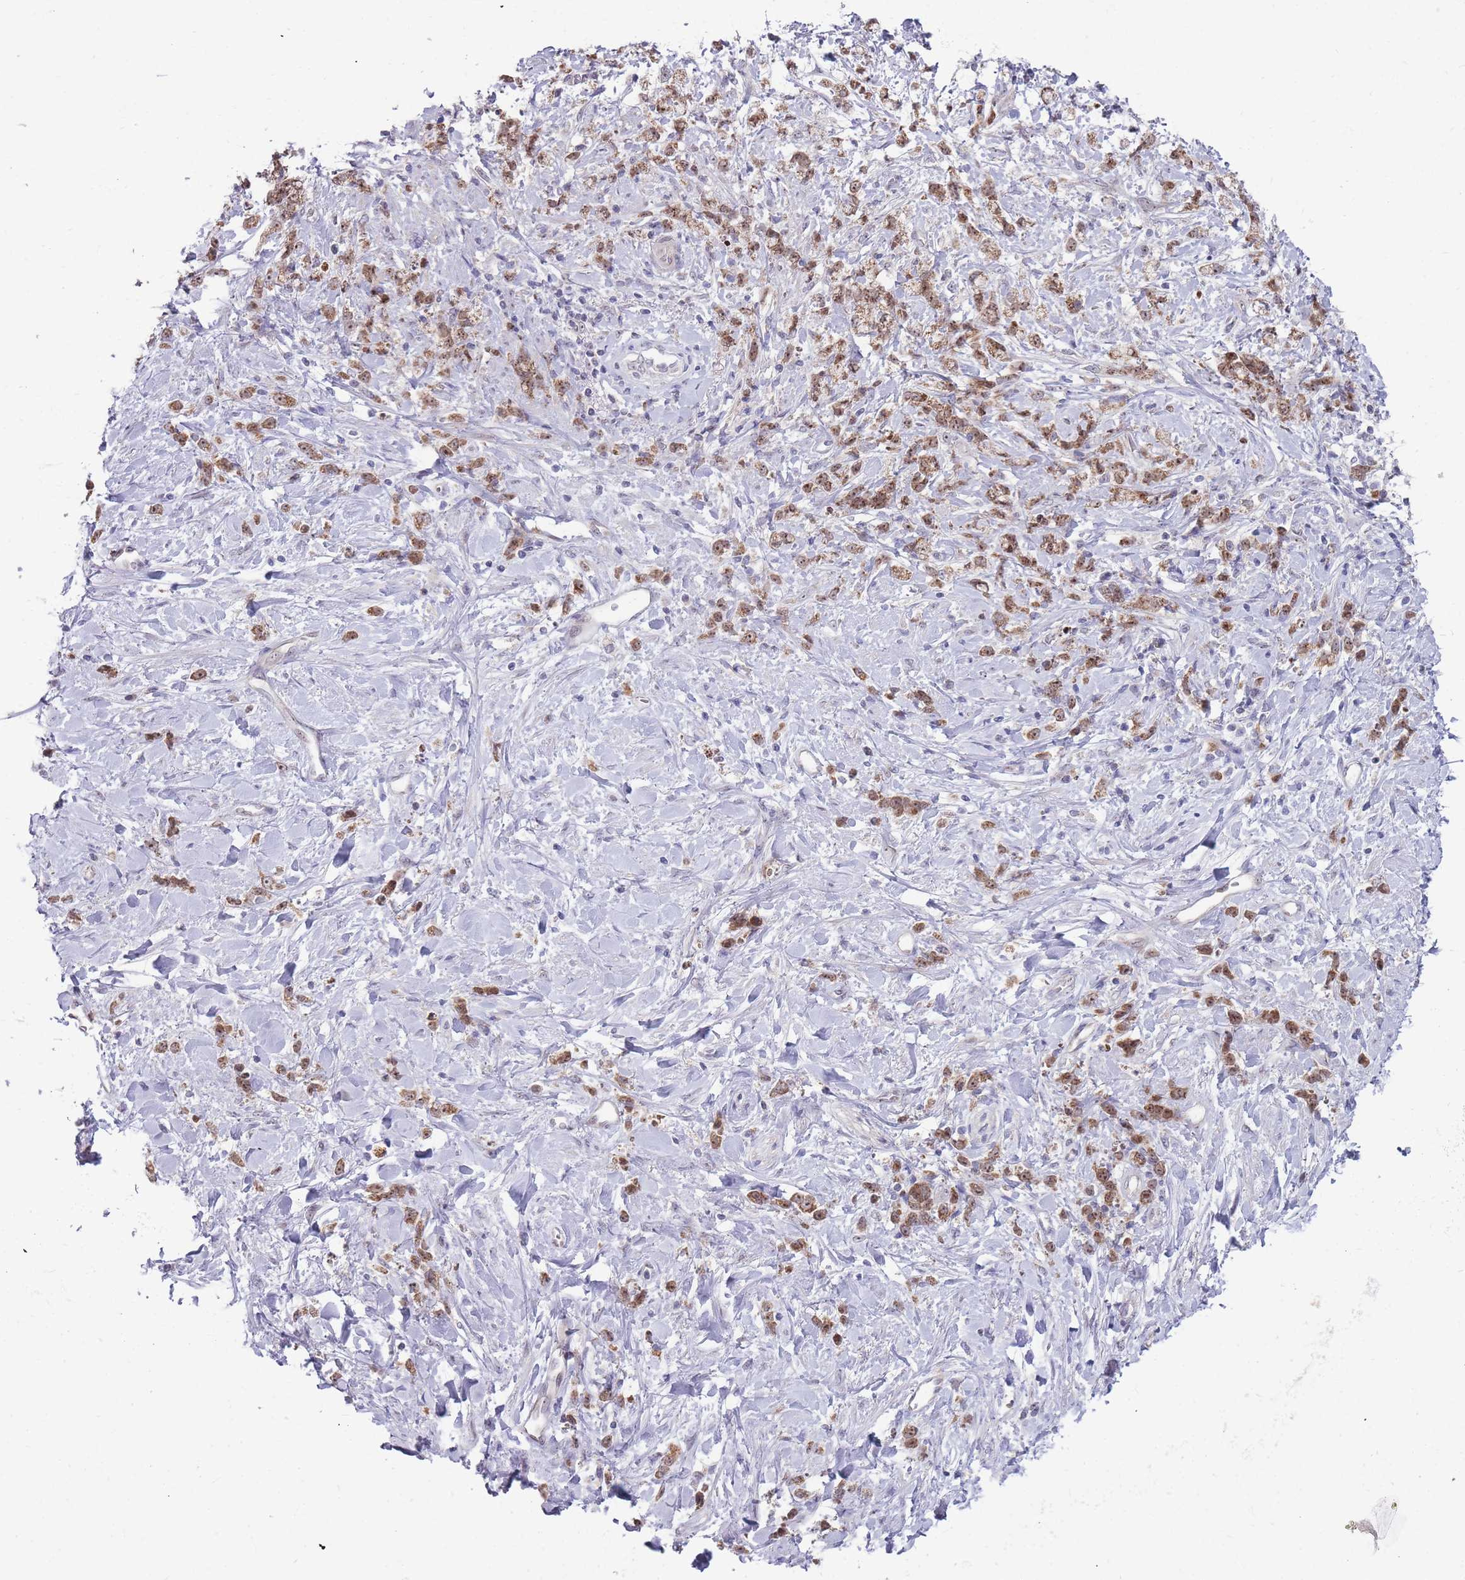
{"staining": {"intensity": "moderate", "quantity": ">75%", "location": "cytoplasmic/membranous"}, "tissue": "stomach cancer", "cell_type": "Tumor cells", "image_type": "cancer", "snomed": [{"axis": "morphology", "description": "Adenocarcinoma, NOS"}, {"axis": "topography", "description": "Stomach"}], "caption": "Immunohistochemistry (IHC) histopathology image of stomach adenocarcinoma stained for a protein (brown), which shows medium levels of moderate cytoplasmic/membranous staining in about >75% of tumor cells.", "gene": "MCIDAS", "patient": {"sex": "female", "age": 60}}